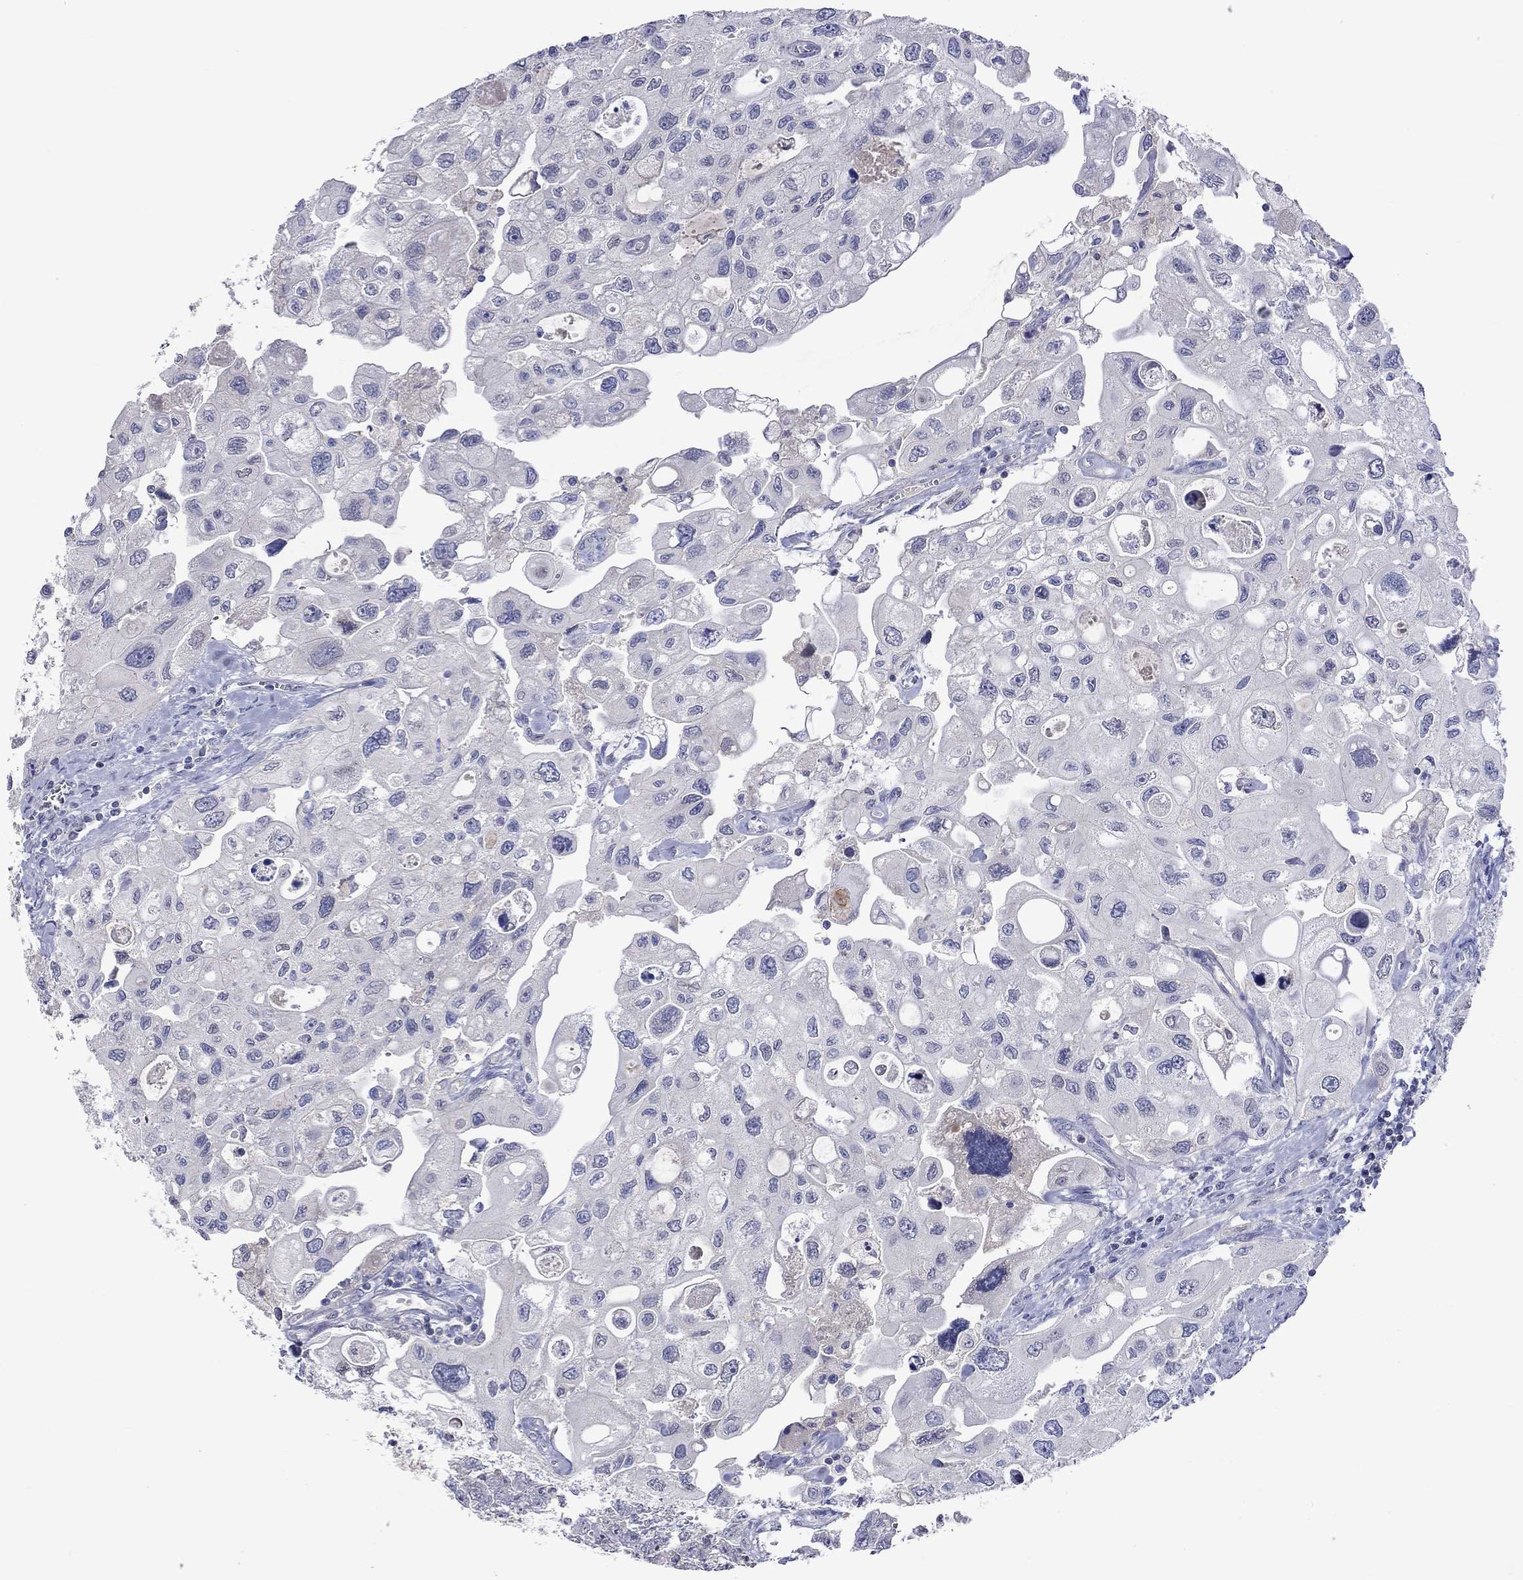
{"staining": {"intensity": "negative", "quantity": "none", "location": "none"}, "tissue": "urothelial cancer", "cell_type": "Tumor cells", "image_type": "cancer", "snomed": [{"axis": "morphology", "description": "Urothelial carcinoma, High grade"}, {"axis": "topography", "description": "Urinary bladder"}], "caption": "DAB (3,3'-diaminobenzidine) immunohistochemical staining of human urothelial cancer shows no significant positivity in tumor cells.", "gene": "LRFN4", "patient": {"sex": "male", "age": 59}}